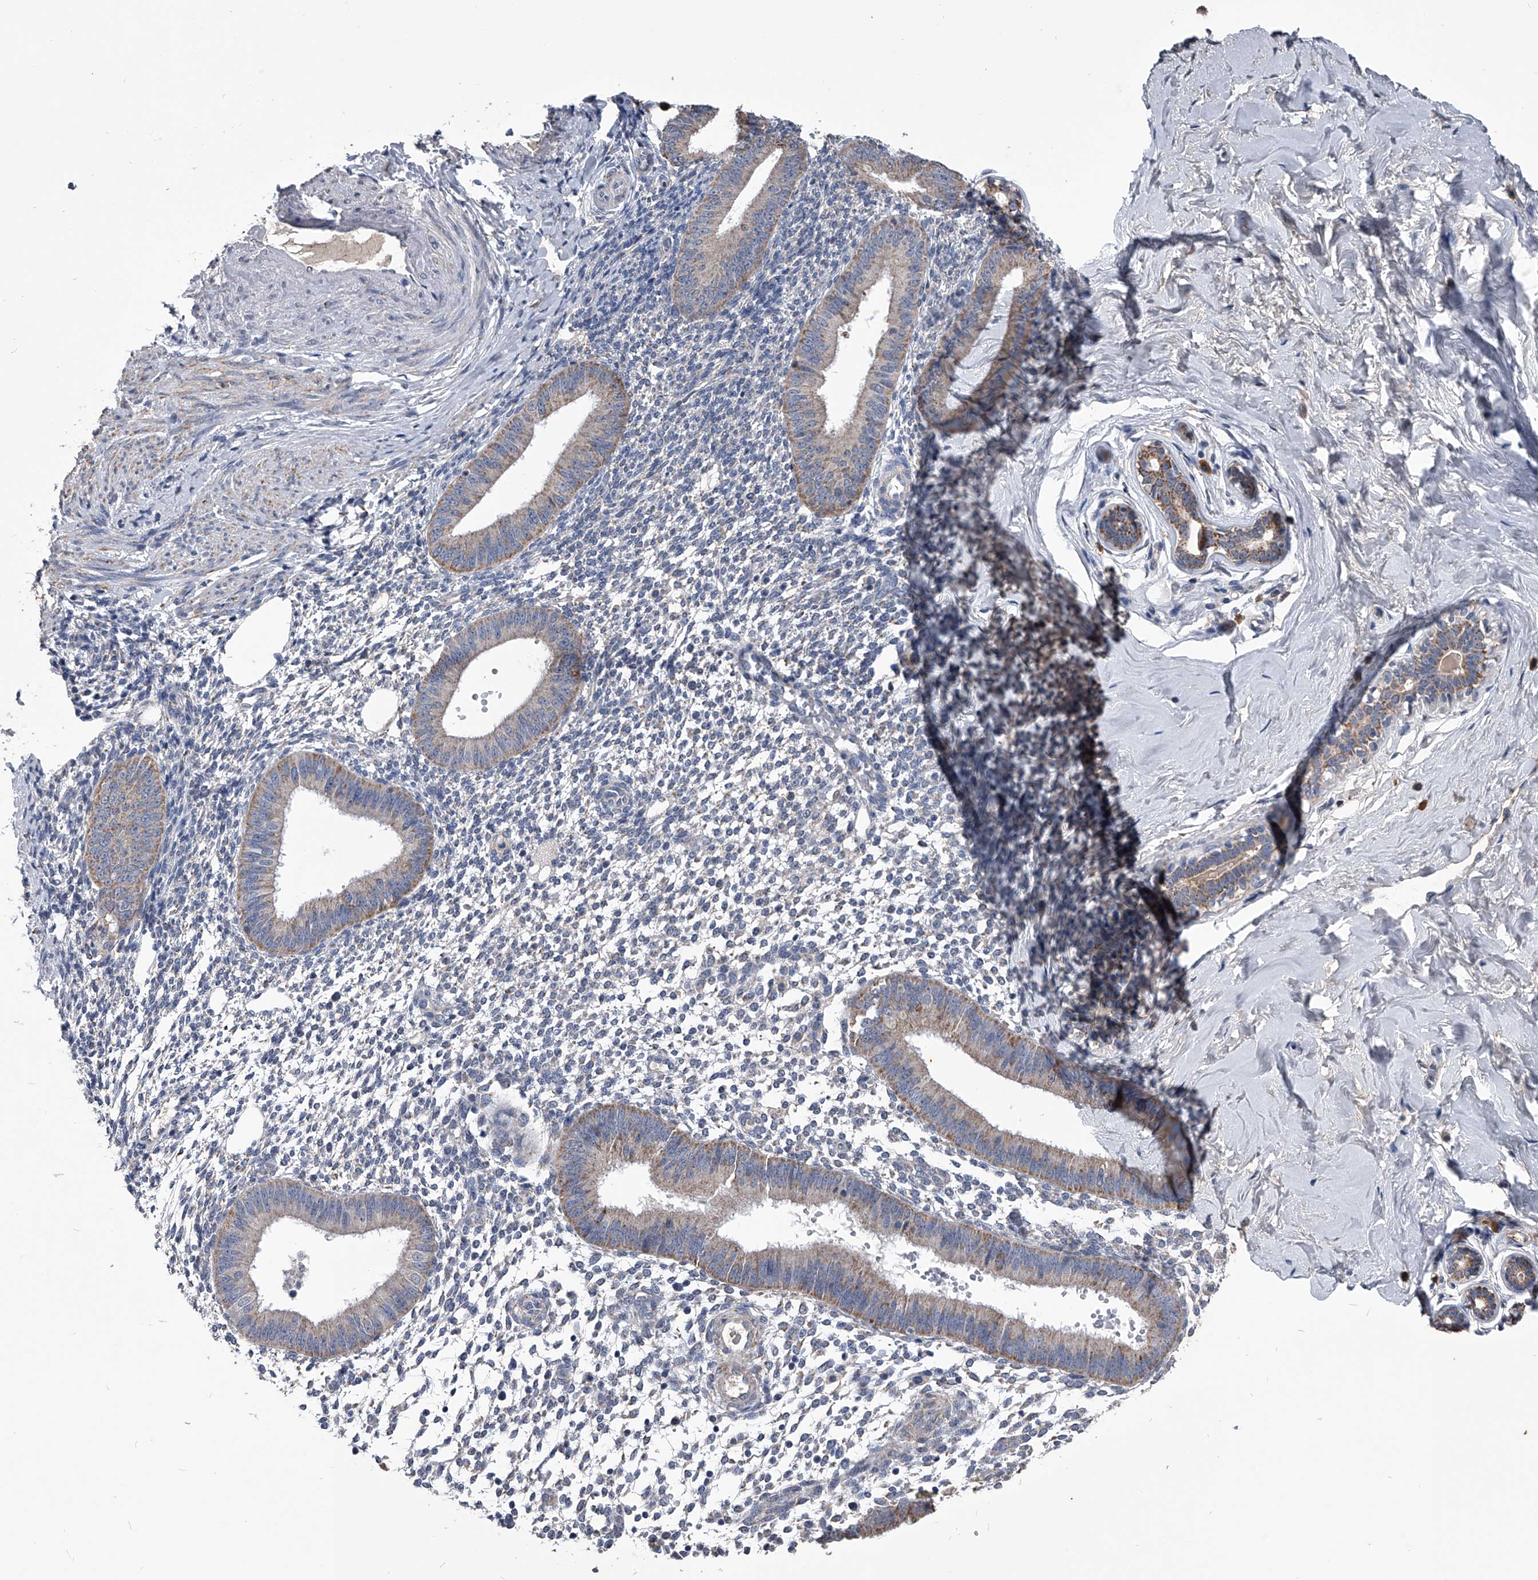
{"staining": {"intensity": "negative", "quantity": "none", "location": "none"}, "tissue": "endometrium", "cell_type": "Cells in endometrial stroma", "image_type": "normal", "snomed": [{"axis": "morphology", "description": "Normal tissue, NOS"}, {"axis": "topography", "description": "Uterus"}, {"axis": "topography", "description": "Endometrium"}], "caption": "An immunohistochemistry histopathology image of unremarkable endometrium is shown. There is no staining in cells in endometrial stroma of endometrium.", "gene": "OAT", "patient": {"sex": "female", "age": 48}}